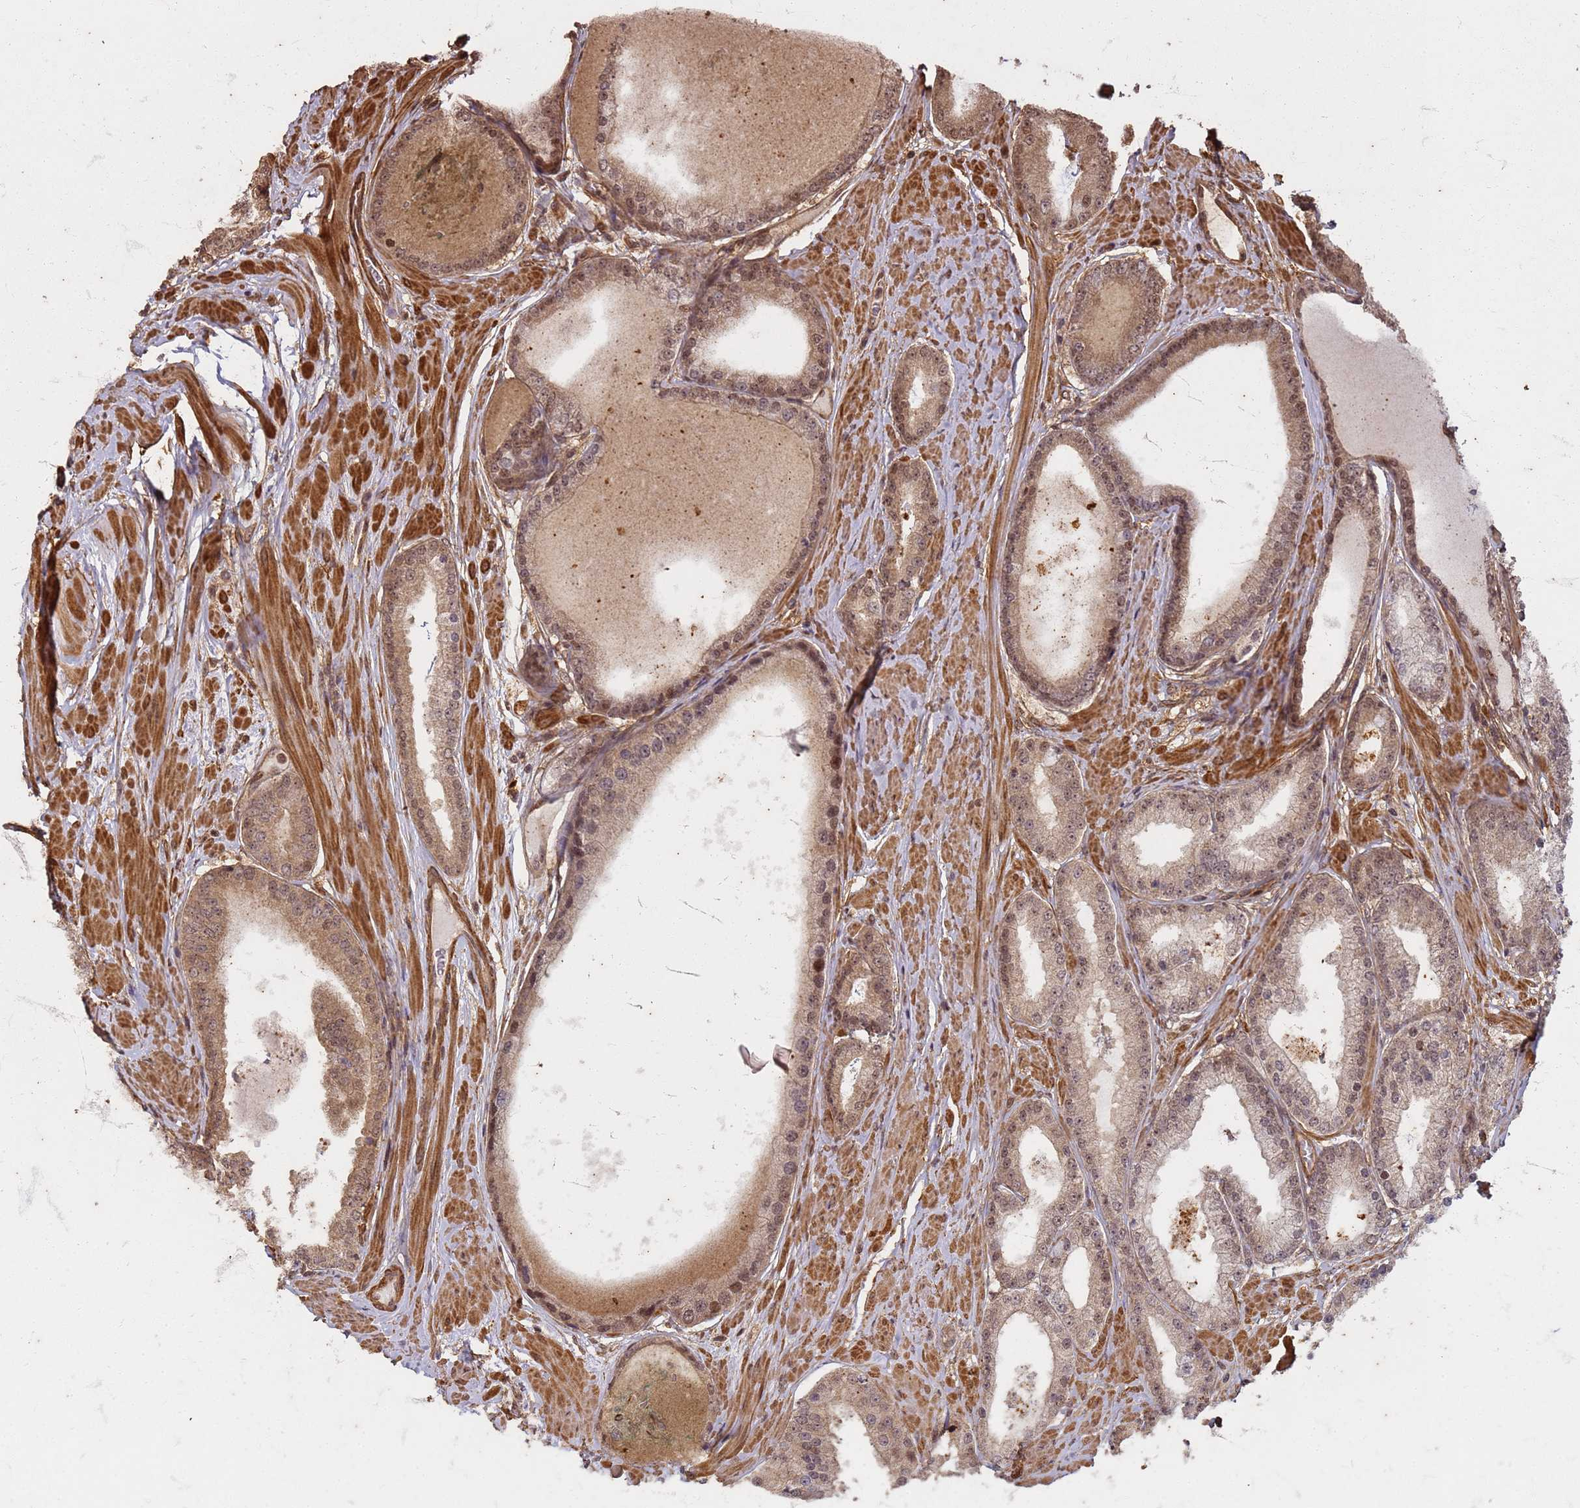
{"staining": {"intensity": "moderate", "quantity": "25%-75%", "location": "cytoplasmic/membranous,nuclear"}, "tissue": "prostate cancer", "cell_type": "Tumor cells", "image_type": "cancer", "snomed": [{"axis": "morphology", "description": "Adenocarcinoma, High grade"}, {"axis": "topography", "description": "Prostate"}], "caption": "Prostate cancer (adenocarcinoma (high-grade)) stained with a brown dye reveals moderate cytoplasmic/membranous and nuclear positive expression in about 25%-75% of tumor cells.", "gene": "KIF26A", "patient": {"sex": "male", "age": 59}}